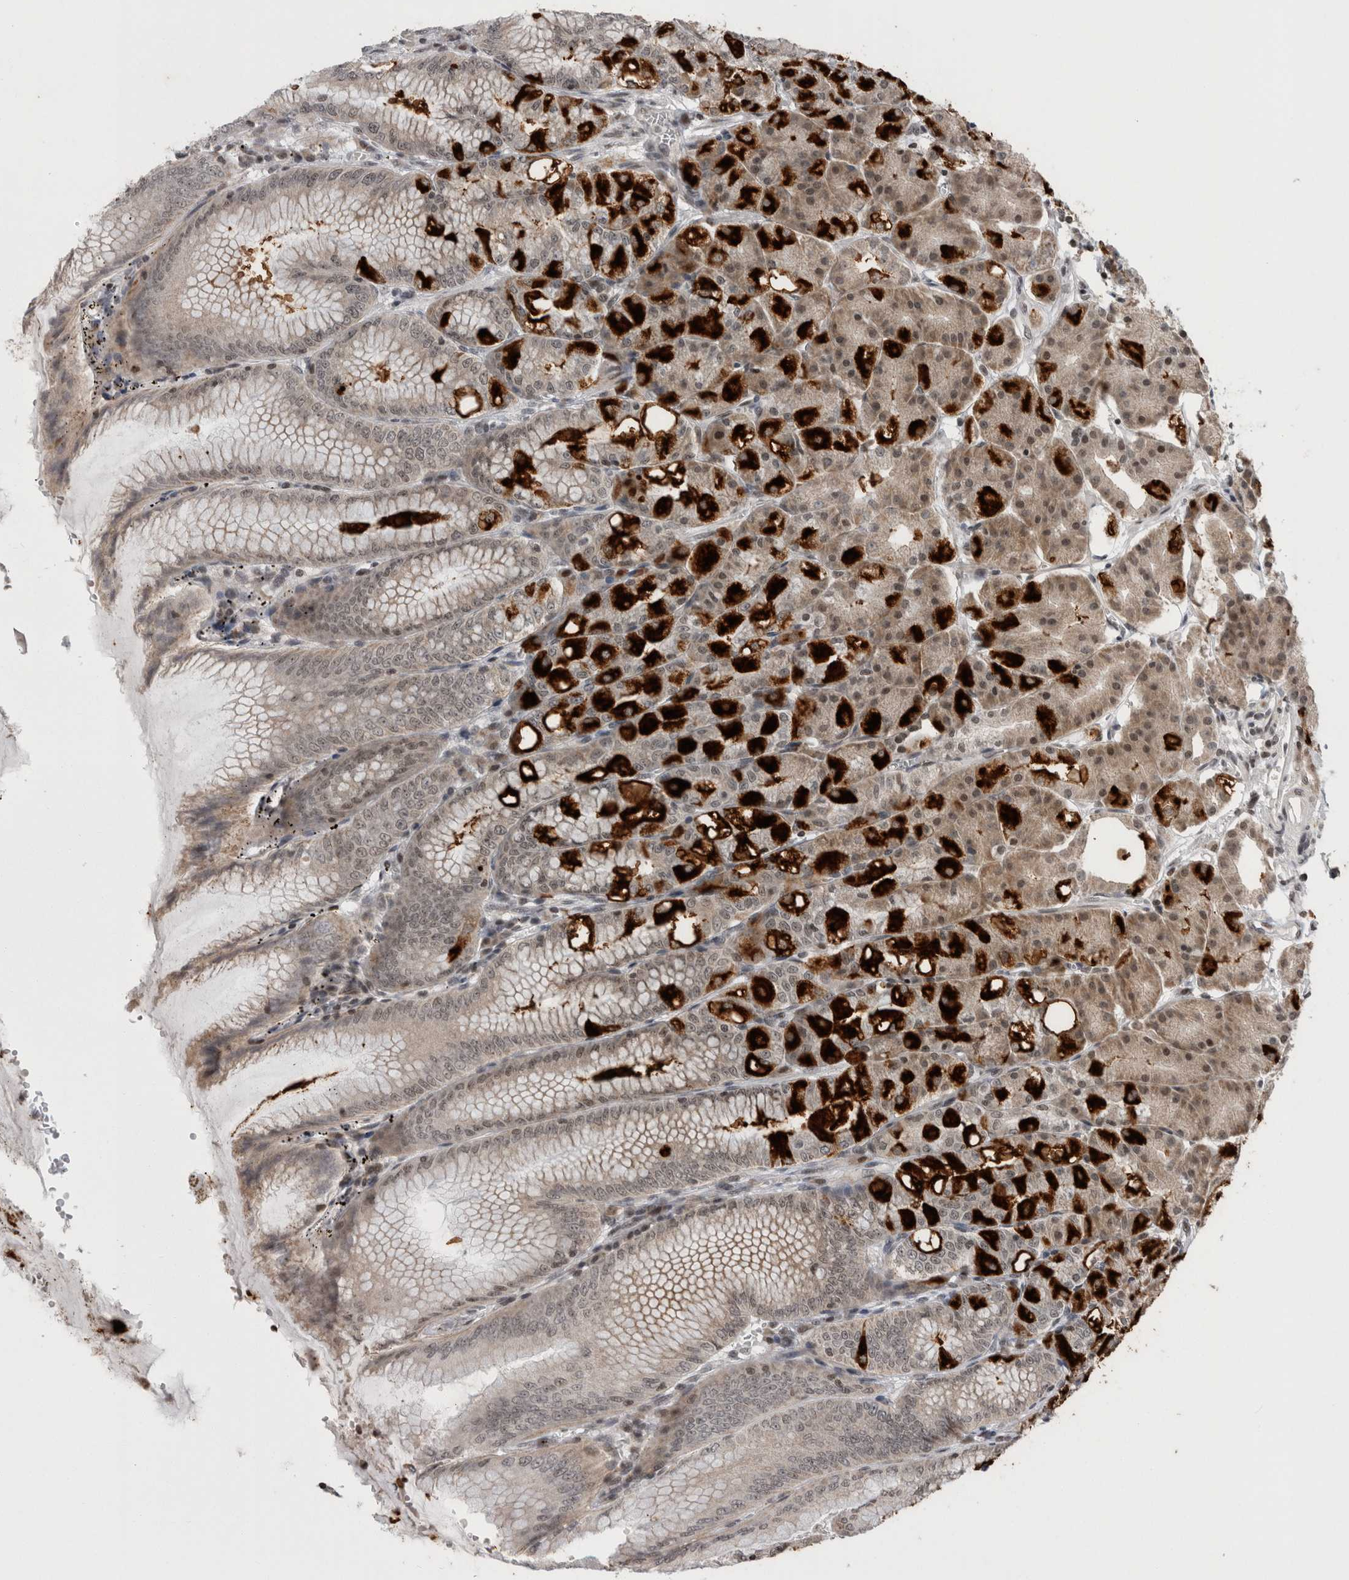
{"staining": {"intensity": "strong", "quantity": "25%-75%", "location": "cytoplasmic/membranous,nuclear"}, "tissue": "stomach", "cell_type": "Glandular cells", "image_type": "normal", "snomed": [{"axis": "morphology", "description": "Normal tissue, NOS"}, {"axis": "topography", "description": "Stomach, lower"}], "caption": "Stomach stained for a protein exhibits strong cytoplasmic/membranous,nuclear positivity in glandular cells.", "gene": "ZBTB11", "patient": {"sex": "male", "age": 71}}